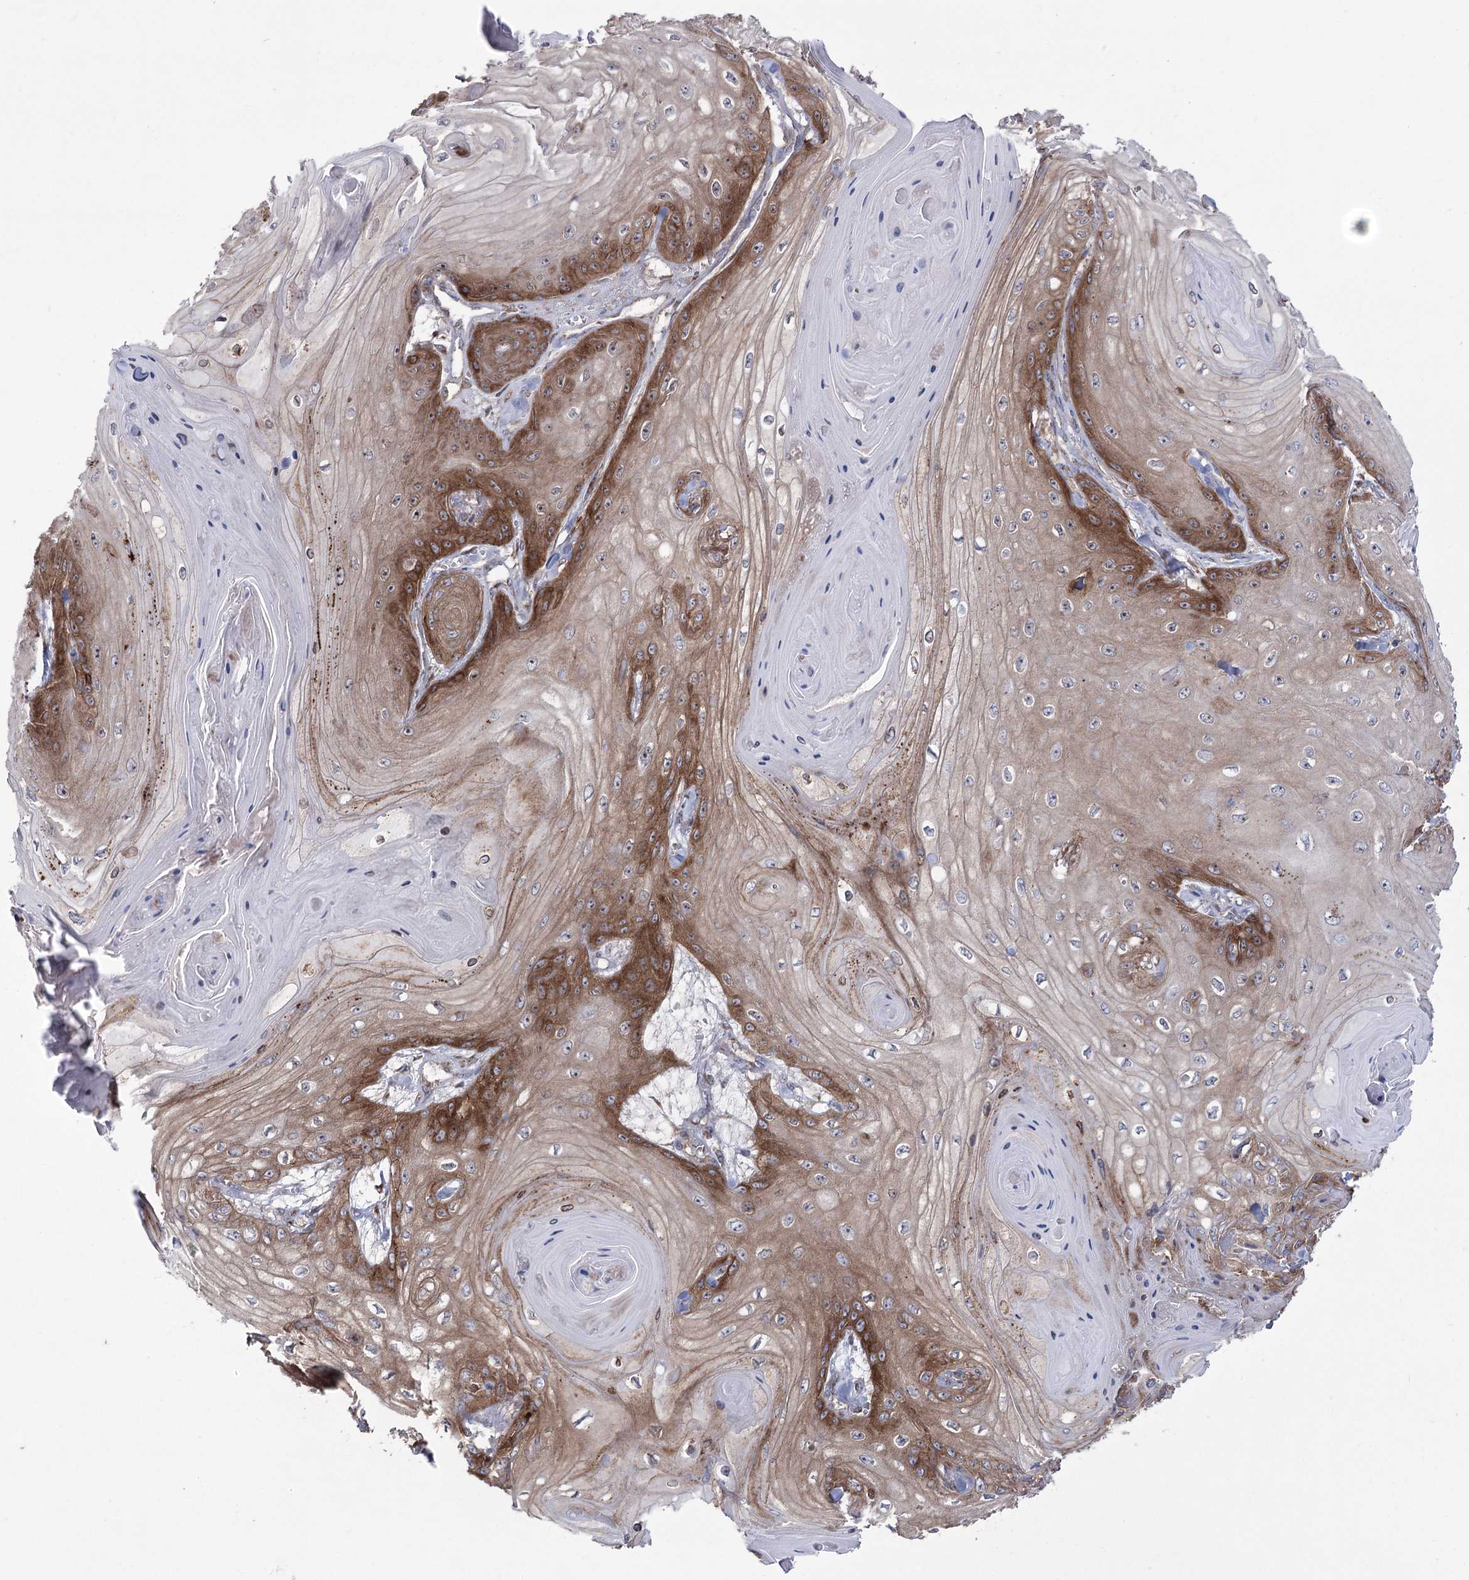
{"staining": {"intensity": "moderate", "quantity": ">75%", "location": "cytoplasmic/membranous"}, "tissue": "skin cancer", "cell_type": "Tumor cells", "image_type": "cancer", "snomed": [{"axis": "morphology", "description": "Squamous cell carcinoma, NOS"}, {"axis": "topography", "description": "Skin"}], "caption": "There is medium levels of moderate cytoplasmic/membranous staining in tumor cells of skin cancer, as demonstrated by immunohistochemical staining (brown color).", "gene": "ZNF622", "patient": {"sex": "male", "age": 74}}